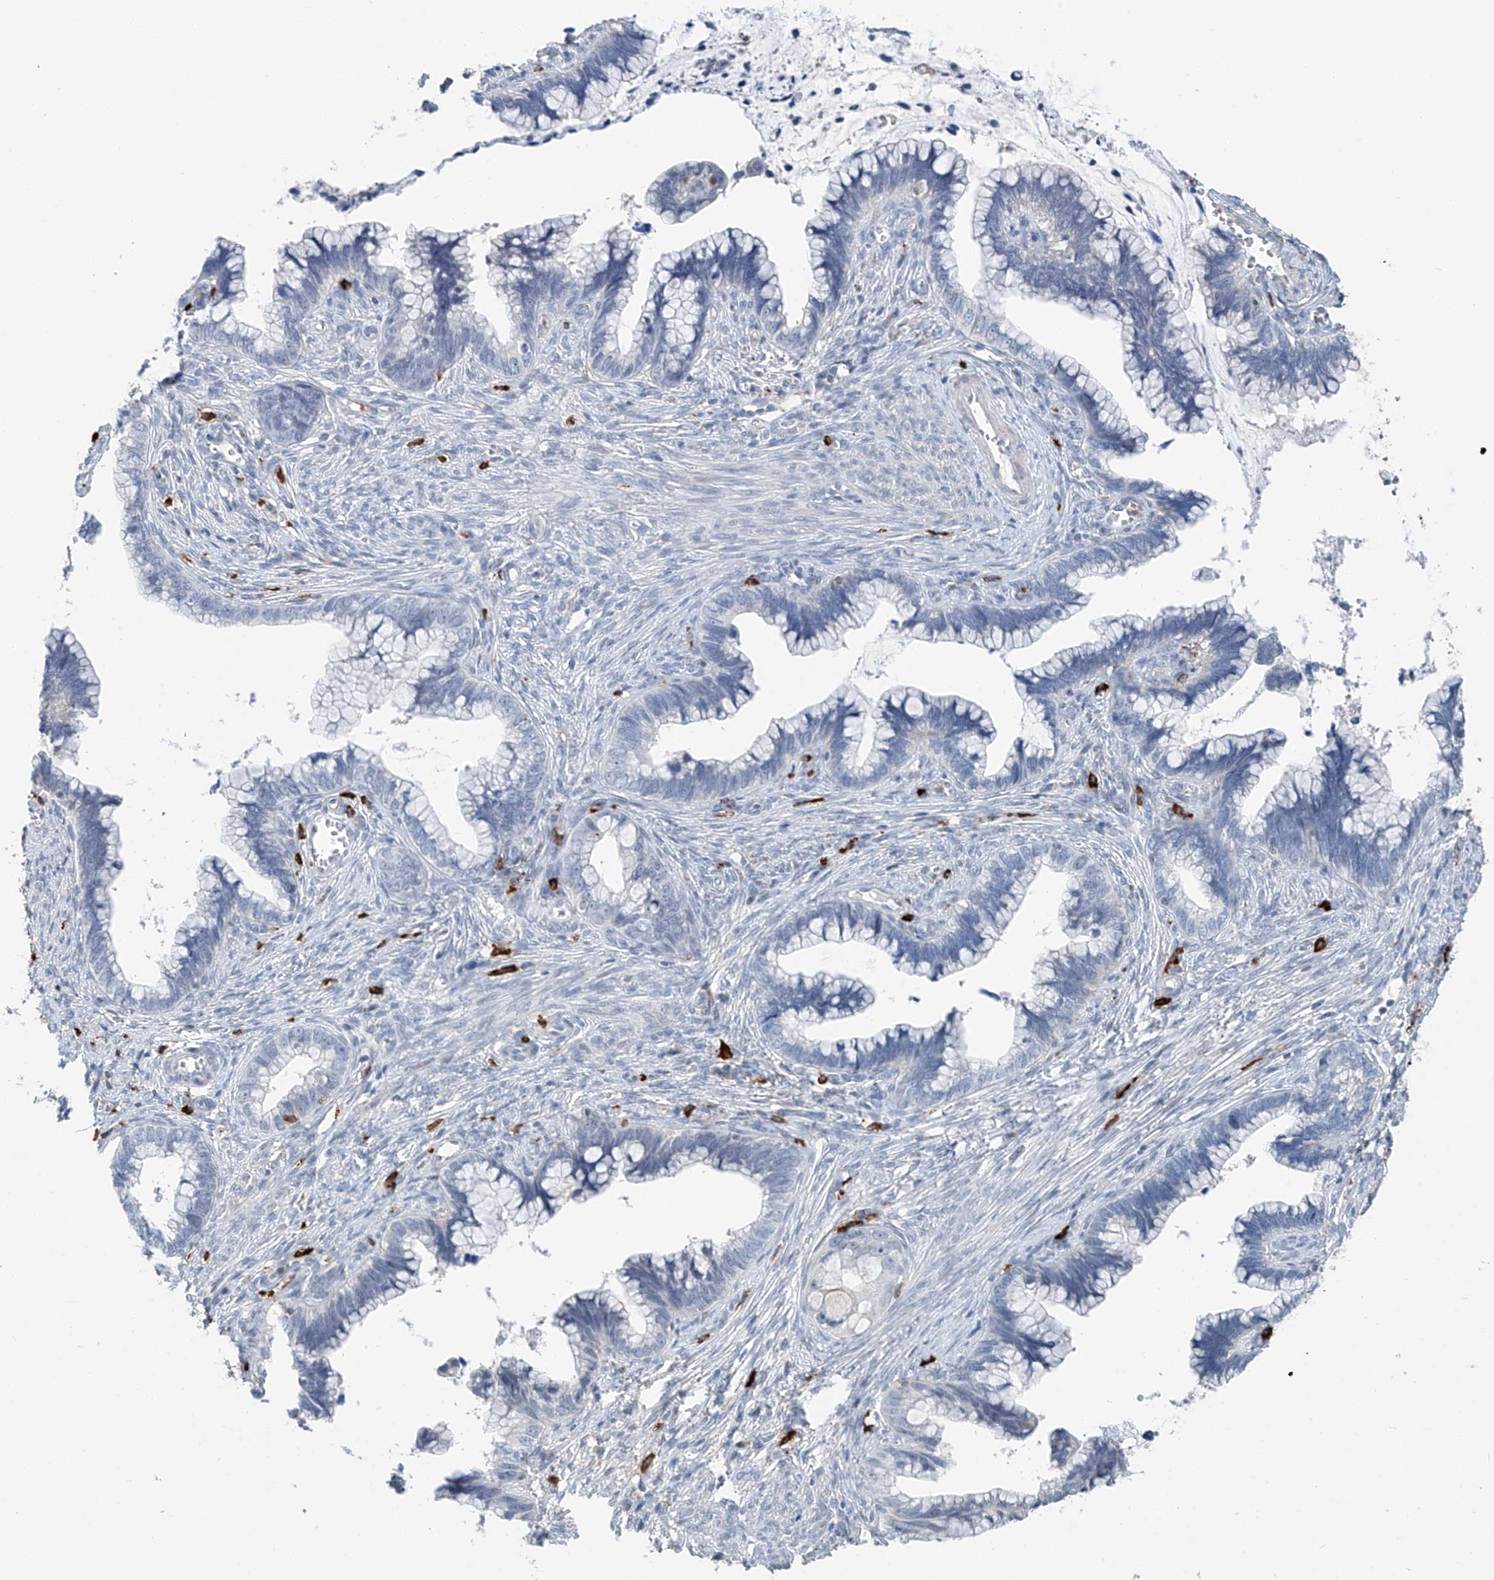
{"staining": {"intensity": "negative", "quantity": "none", "location": "none"}, "tissue": "cervical cancer", "cell_type": "Tumor cells", "image_type": "cancer", "snomed": [{"axis": "morphology", "description": "Adenocarcinoma, NOS"}, {"axis": "topography", "description": "Cervix"}], "caption": "Tumor cells are negative for protein expression in human adenocarcinoma (cervical).", "gene": "KLF15", "patient": {"sex": "female", "age": 44}}